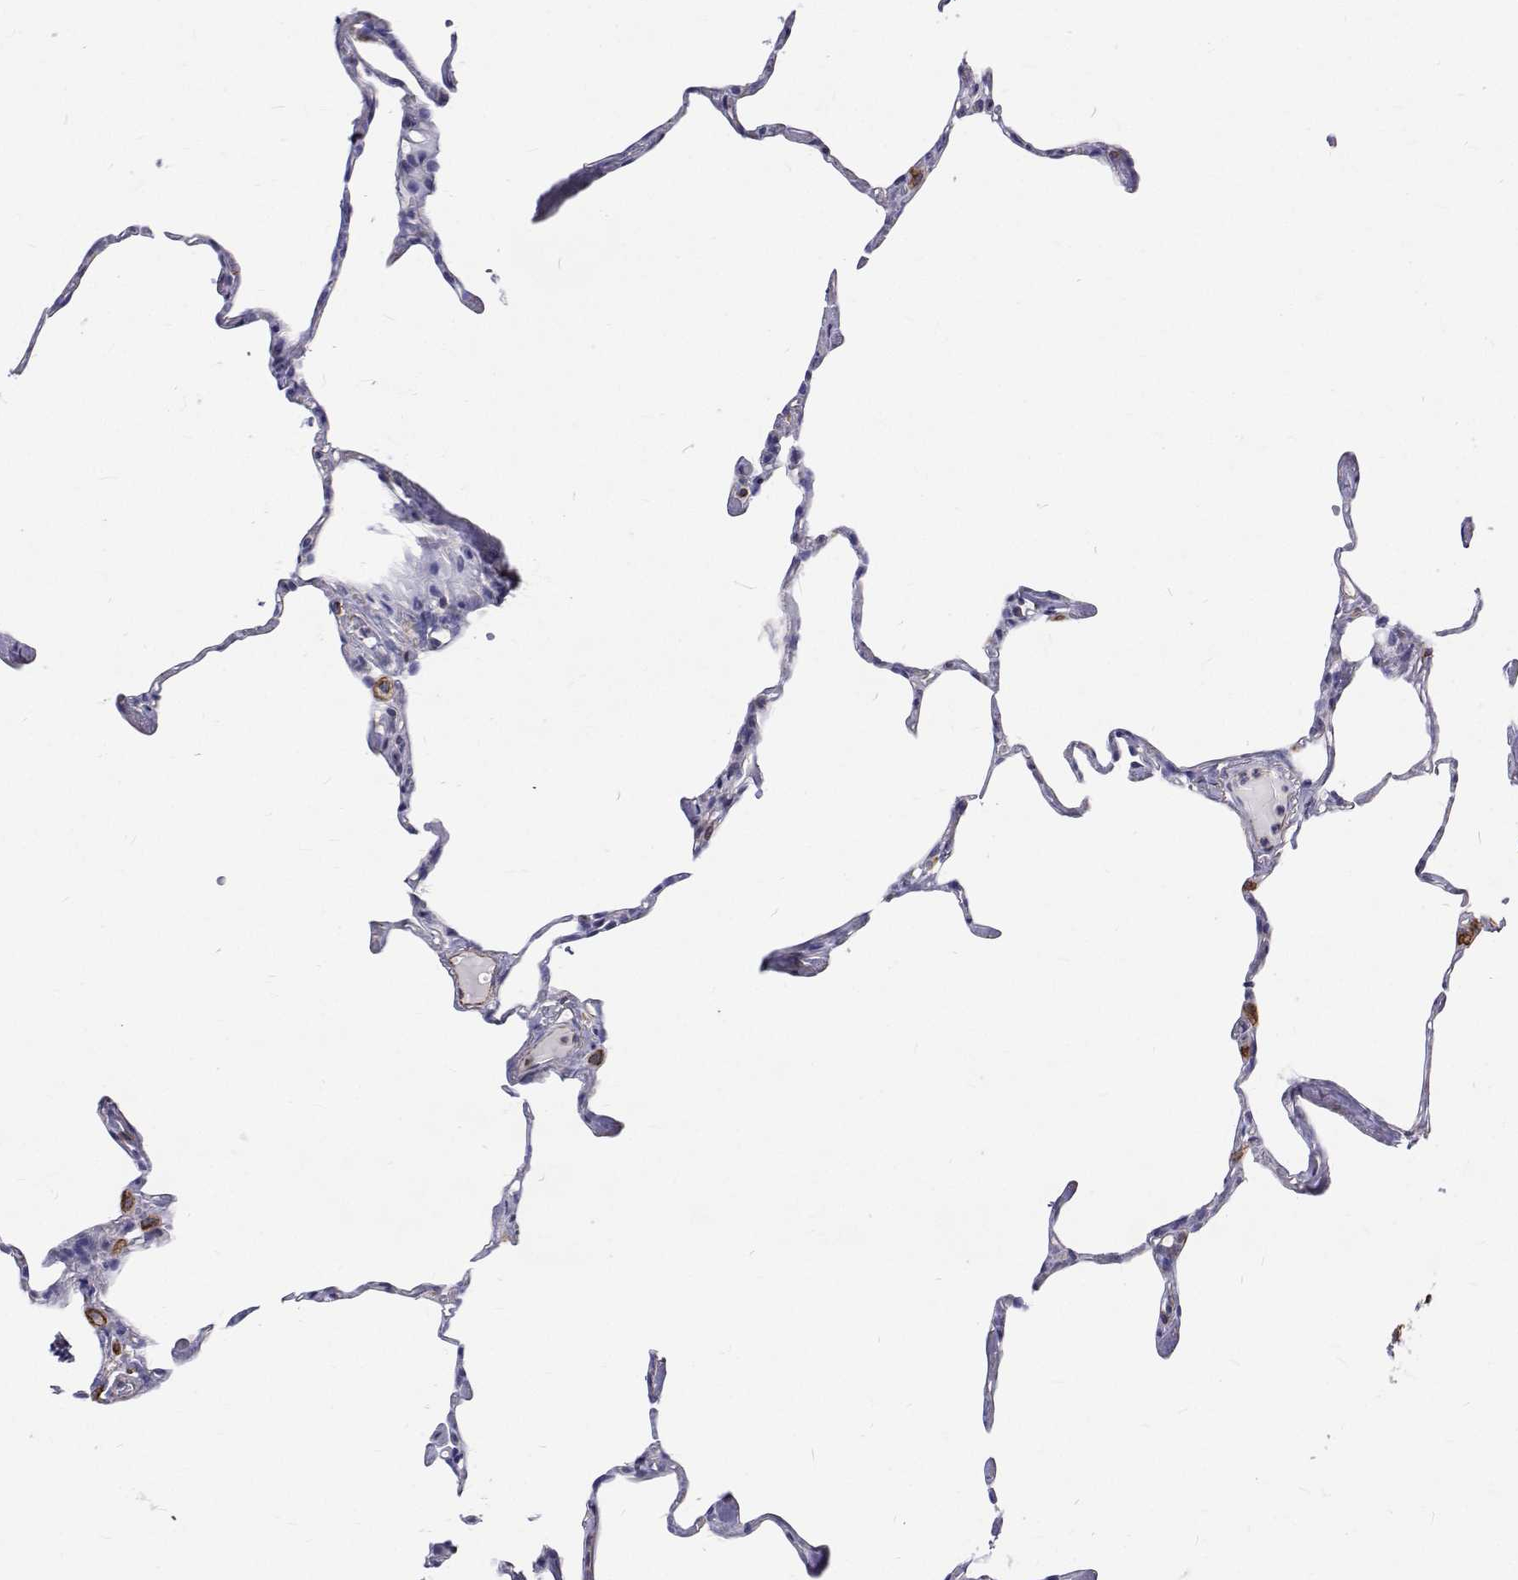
{"staining": {"intensity": "moderate", "quantity": "<25%", "location": "cytoplasmic/membranous"}, "tissue": "lung", "cell_type": "Alveolar cells", "image_type": "normal", "snomed": [{"axis": "morphology", "description": "Normal tissue, NOS"}, {"axis": "topography", "description": "Lung"}], "caption": "Immunohistochemical staining of benign lung exhibits moderate cytoplasmic/membranous protein expression in approximately <25% of alveolar cells.", "gene": "OPRPN", "patient": {"sex": "male", "age": 65}}